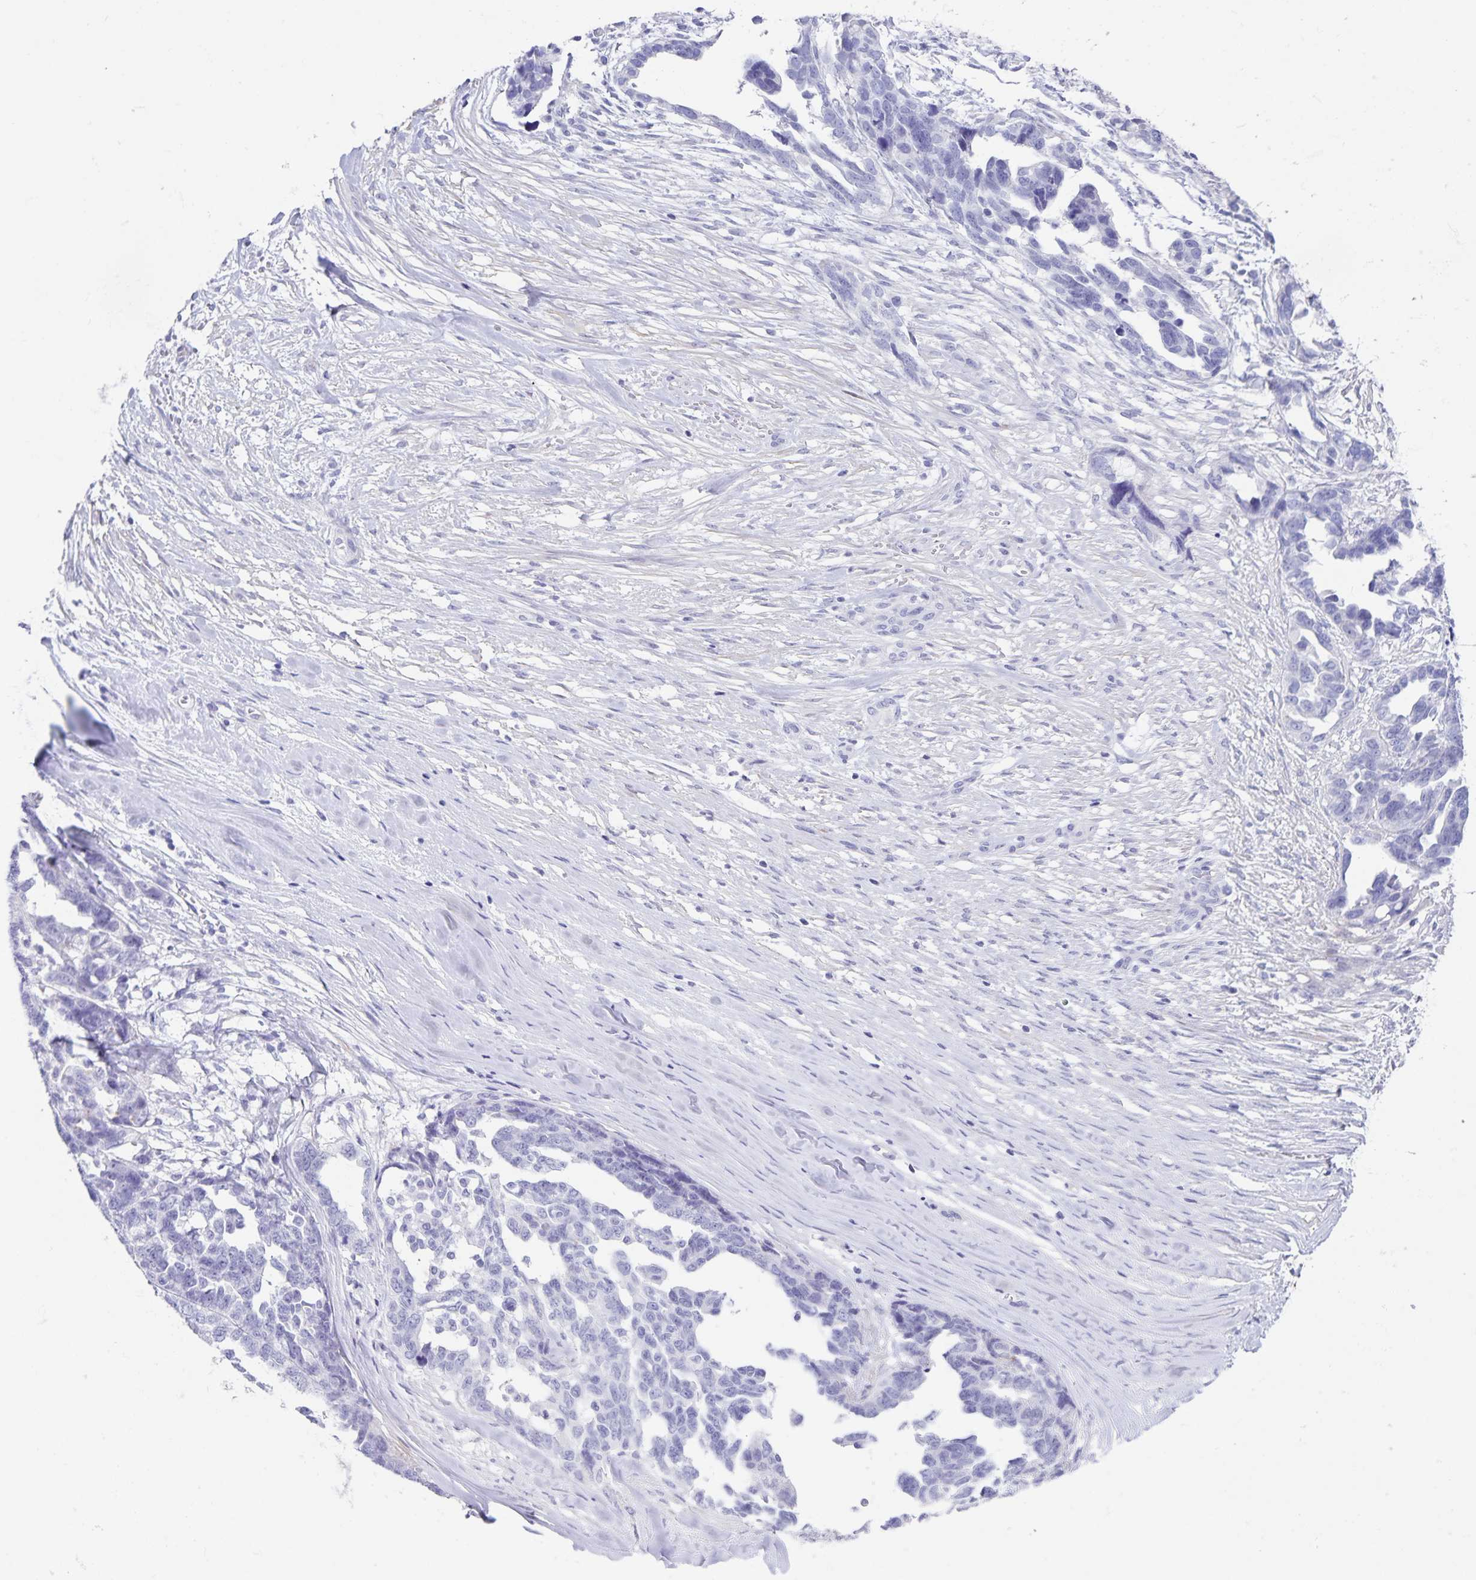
{"staining": {"intensity": "negative", "quantity": "none", "location": "none"}, "tissue": "ovarian cancer", "cell_type": "Tumor cells", "image_type": "cancer", "snomed": [{"axis": "morphology", "description": "Cystadenocarcinoma, serous, NOS"}, {"axis": "topography", "description": "Ovary"}], "caption": "This is an IHC histopathology image of serous cystadenocarcinoma (ovarian). There is no staining in tumor cells.", "gene": "C11orf42", "patient": {"sex": "female", "age": 69}}